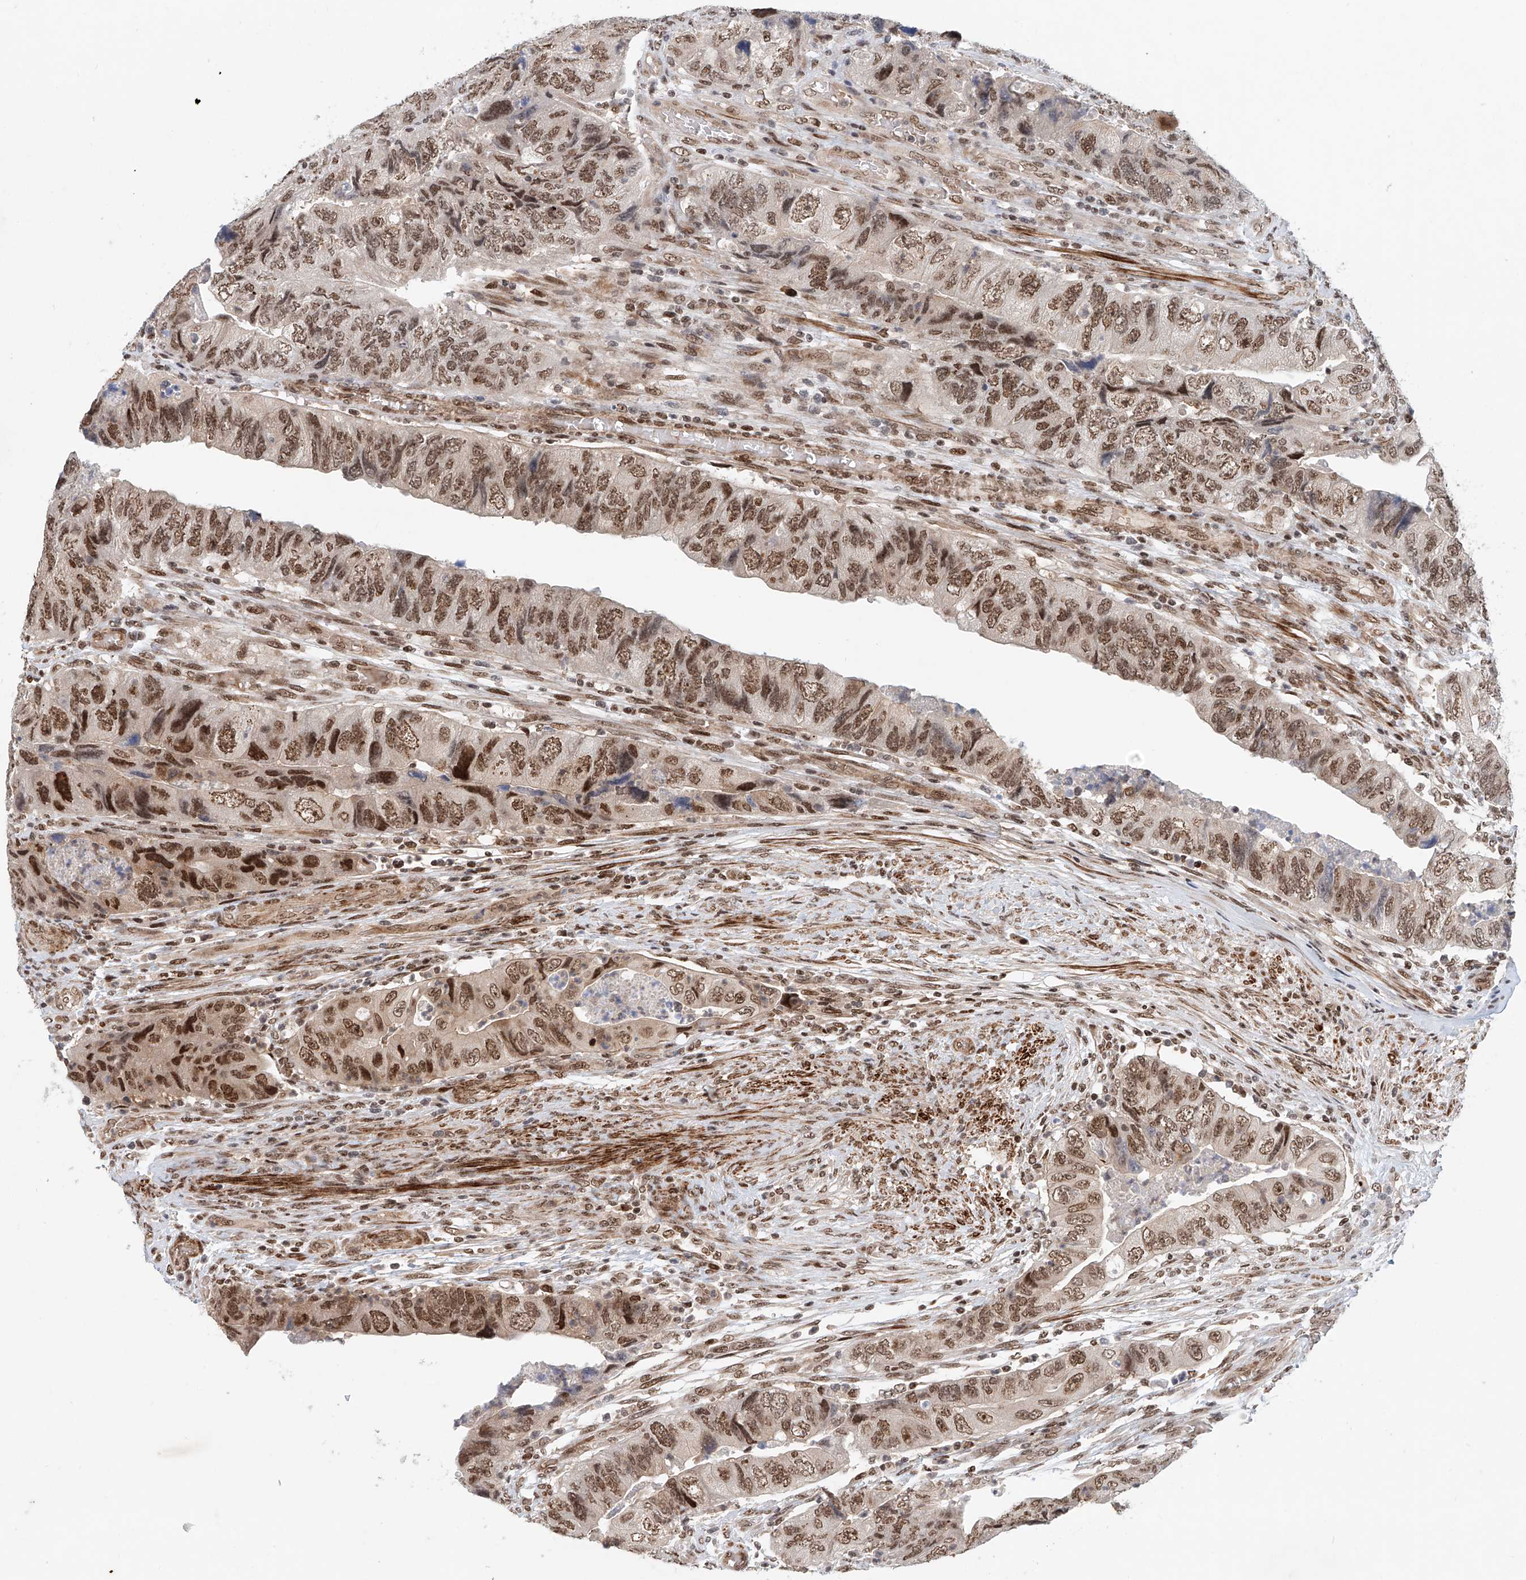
{"staining": {"intensity": "moderate", "quantity": ">75%", "location": "nuclear"}, "tissue": "colorectal cancer", "cell_type": "Tumor cells", "image_type": "cancer", "snomed": [{"axis": "morphology", "description": "Adenocarcinoma, NOS"}, {"axis": "topography", "description": "Rectum"}], "caption": "IHC staining of colorectal cancer, which exhibits medium levels of moderate nuclear staining in approximately >75% of tumor cells indicating moderate nuclear protein expression. The staining was performed using DAB (3,3'-diaminobenzidine) (brown) for protein detection and nuclei were counterstained in hematoxylin (blue).", "gene": "ZNF470", "patient": {"sex": "male", "age": 63}}